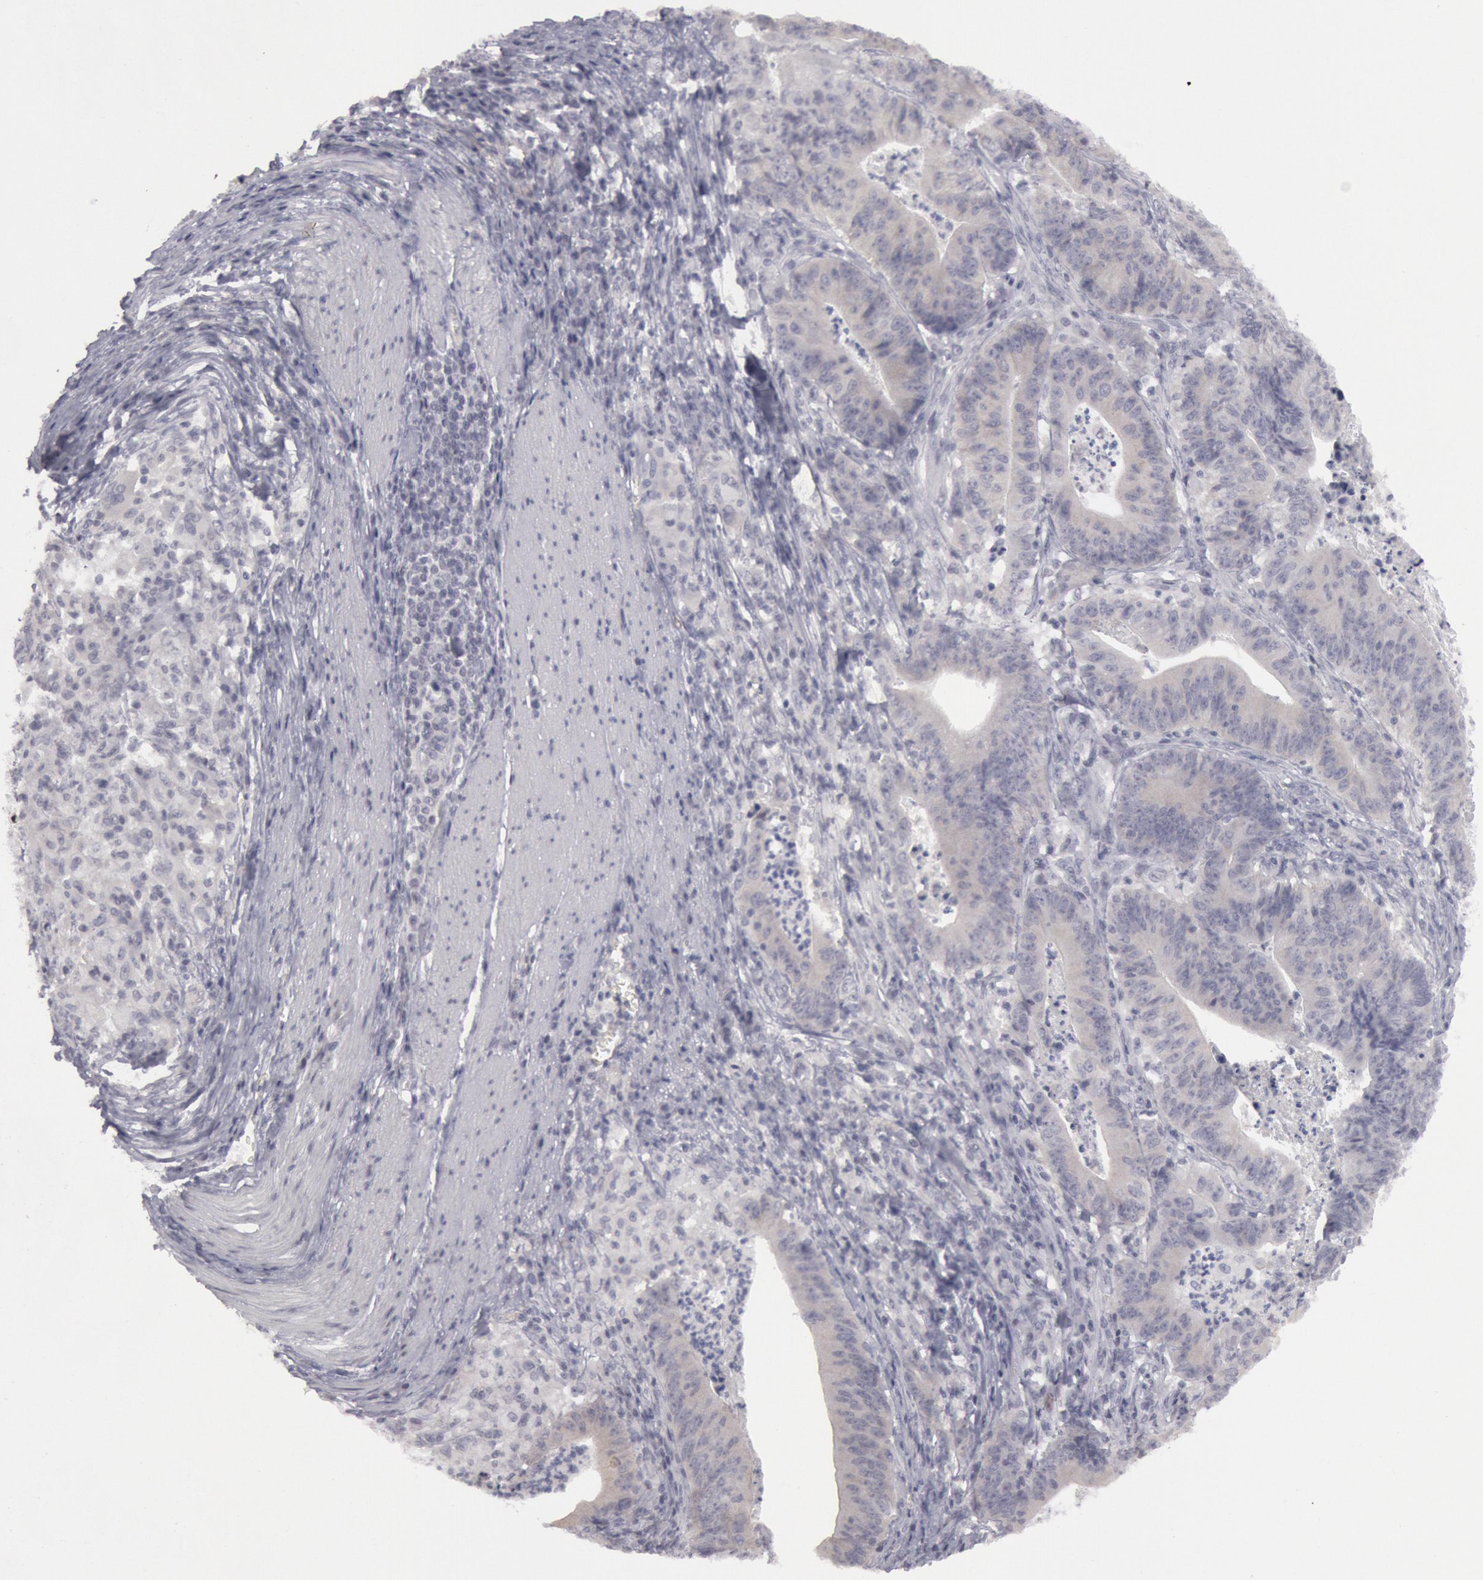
{"staining": {"intensity": "negative", "quantity": "none", "location": "none"}, "tissue": "stomach cancer", "cell_type": "Tumor cells", "image_type": "cancer", "snomed": [{"axis": "morphology", "description": "Adenocarcinoma, NOS"}, {"axis": "topography", "description": "Stomach, lower"}], "caption": "Immunohistochemistry photomicrograph of neoplastic tissue: human stomach adenocarcinoma stained with DAB (3,3'-diaminobenzidine) exhibits no significant protein staining in tumor cells. (DAB immunohistochemistry (IHC) visualized using brightfield microscopy, high magnification).", "gene": "JOSD1", "patient": {"sex": "female", "age": 86}}